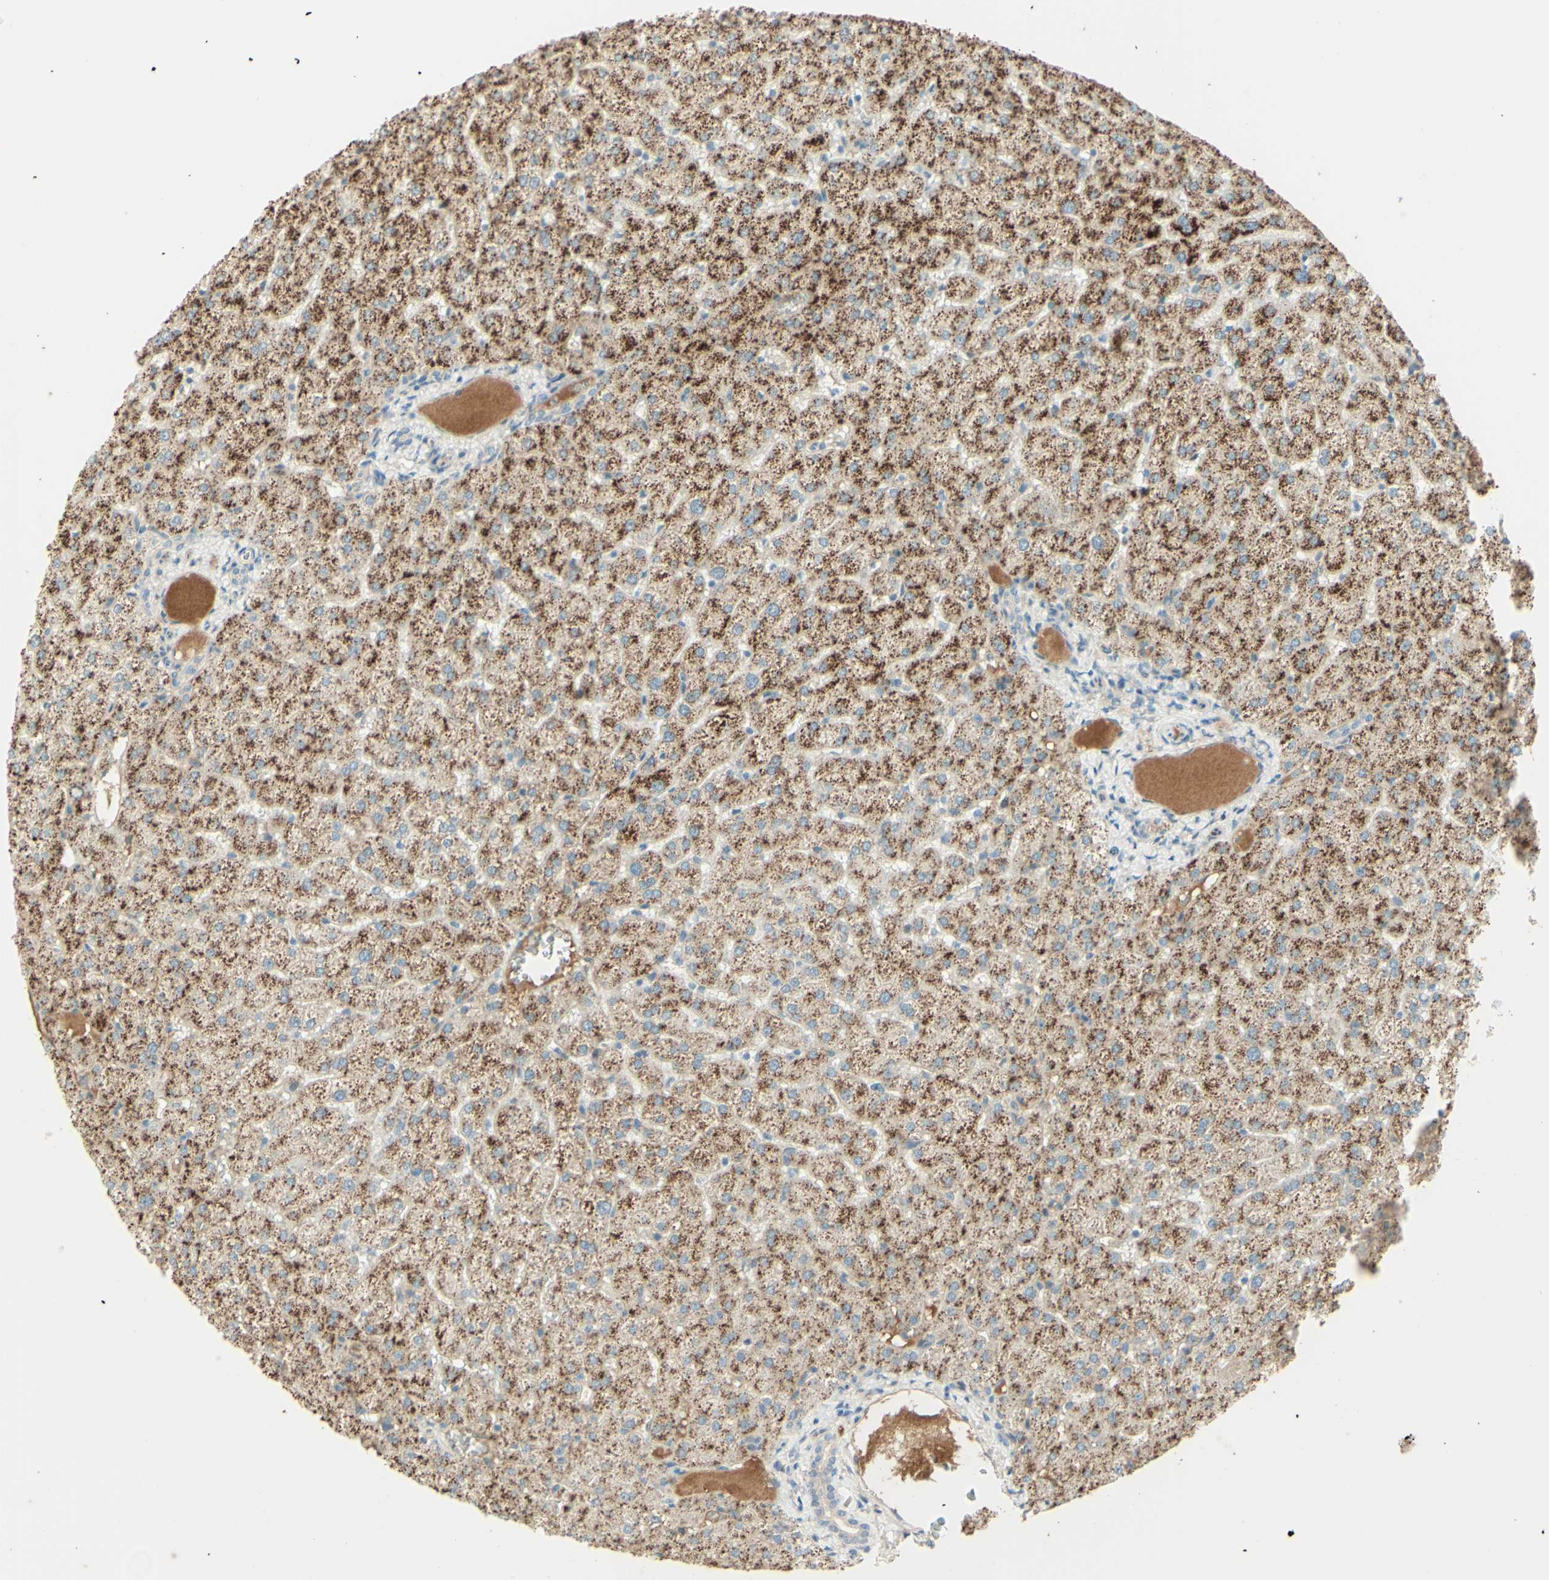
{"staining": {"intensity": "negative", "quantity": "none", "location": "none"}, "tissue": "liver", "cell_type": "Cholangiocytes", "image_type": "normal", "snomed": [{"axis": "morphology", "description": "Normal tissue, NOS"}, {"axis": "topography", "description": "Liver"}], "caption": "Photomicrograph shows no significant protein expression in cholangiocytes of normal liver. The staining was performed using DAB (3,3'-diaminobenzidine) to visualize the protein expression in brown, while the nuclei were stained in blue with hematoxylin (Magnification: 20x).", "gene": "ANGPT2", "patient": {"sex": "female", "age": 32}}